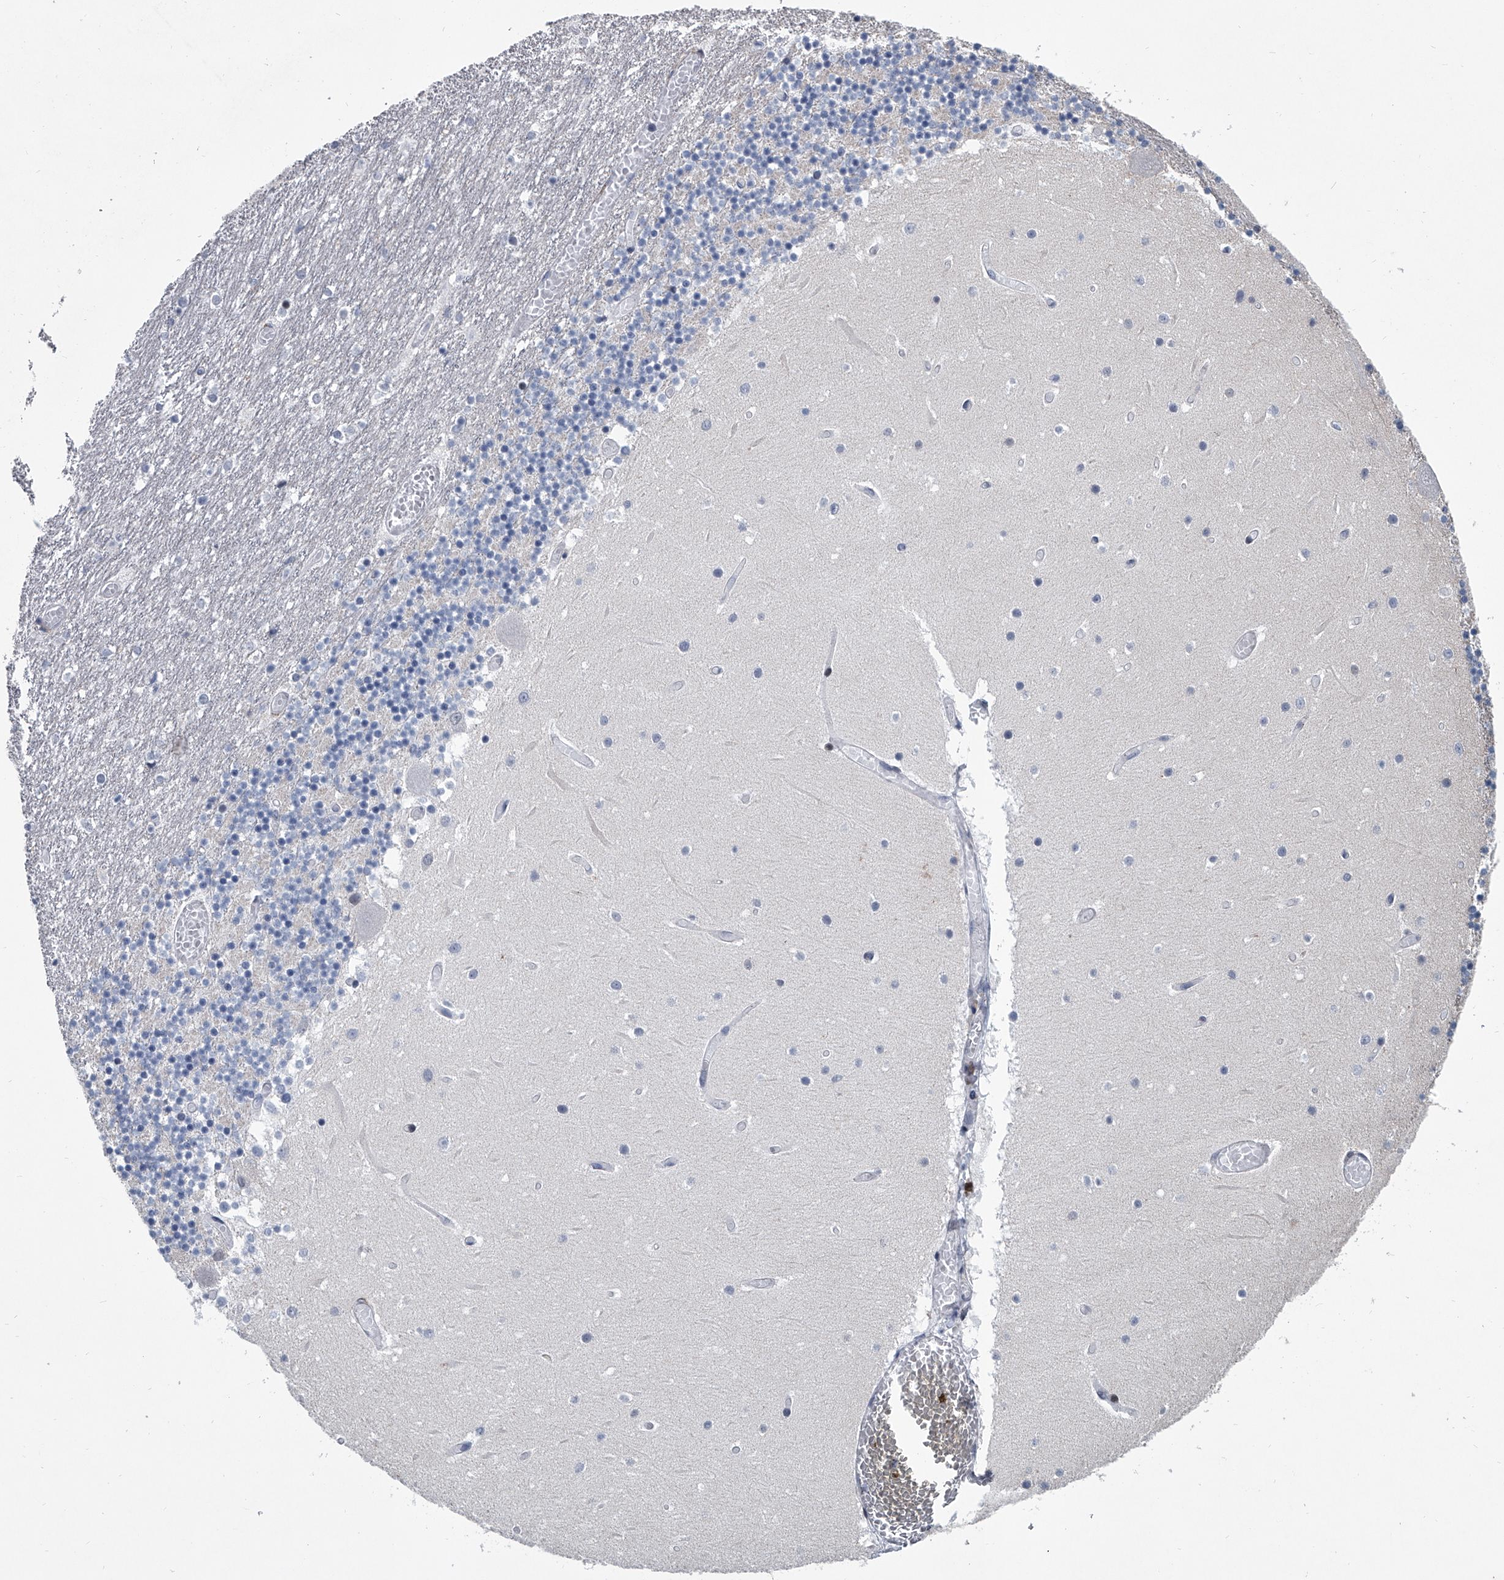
{"staining": {"intensity": "negative", "quantity": "none", "location": "none"}, "tissue": "cerebellum", "cell_type": "Cells in granular layer", "image_type": "normal", "snomed": [{"axis": "morphology", "description": "Normal tissue, NOS"}, {"axis": "topography", "description": "Cerebellum"}], "caption": "High magnification brightfield microscopy of normal cerebellum stained with DAB (3,3'-diaminobenzidine) (brown) and counterstained with hematoxylin (blue): cells in granular layer show no significant positivity. (Brightfield microscopy of DAB immunohistochemistry (IHC) at high magnification).", "gene": "PPP2R5D", "patient": {"sex": "female", "age": 28}}